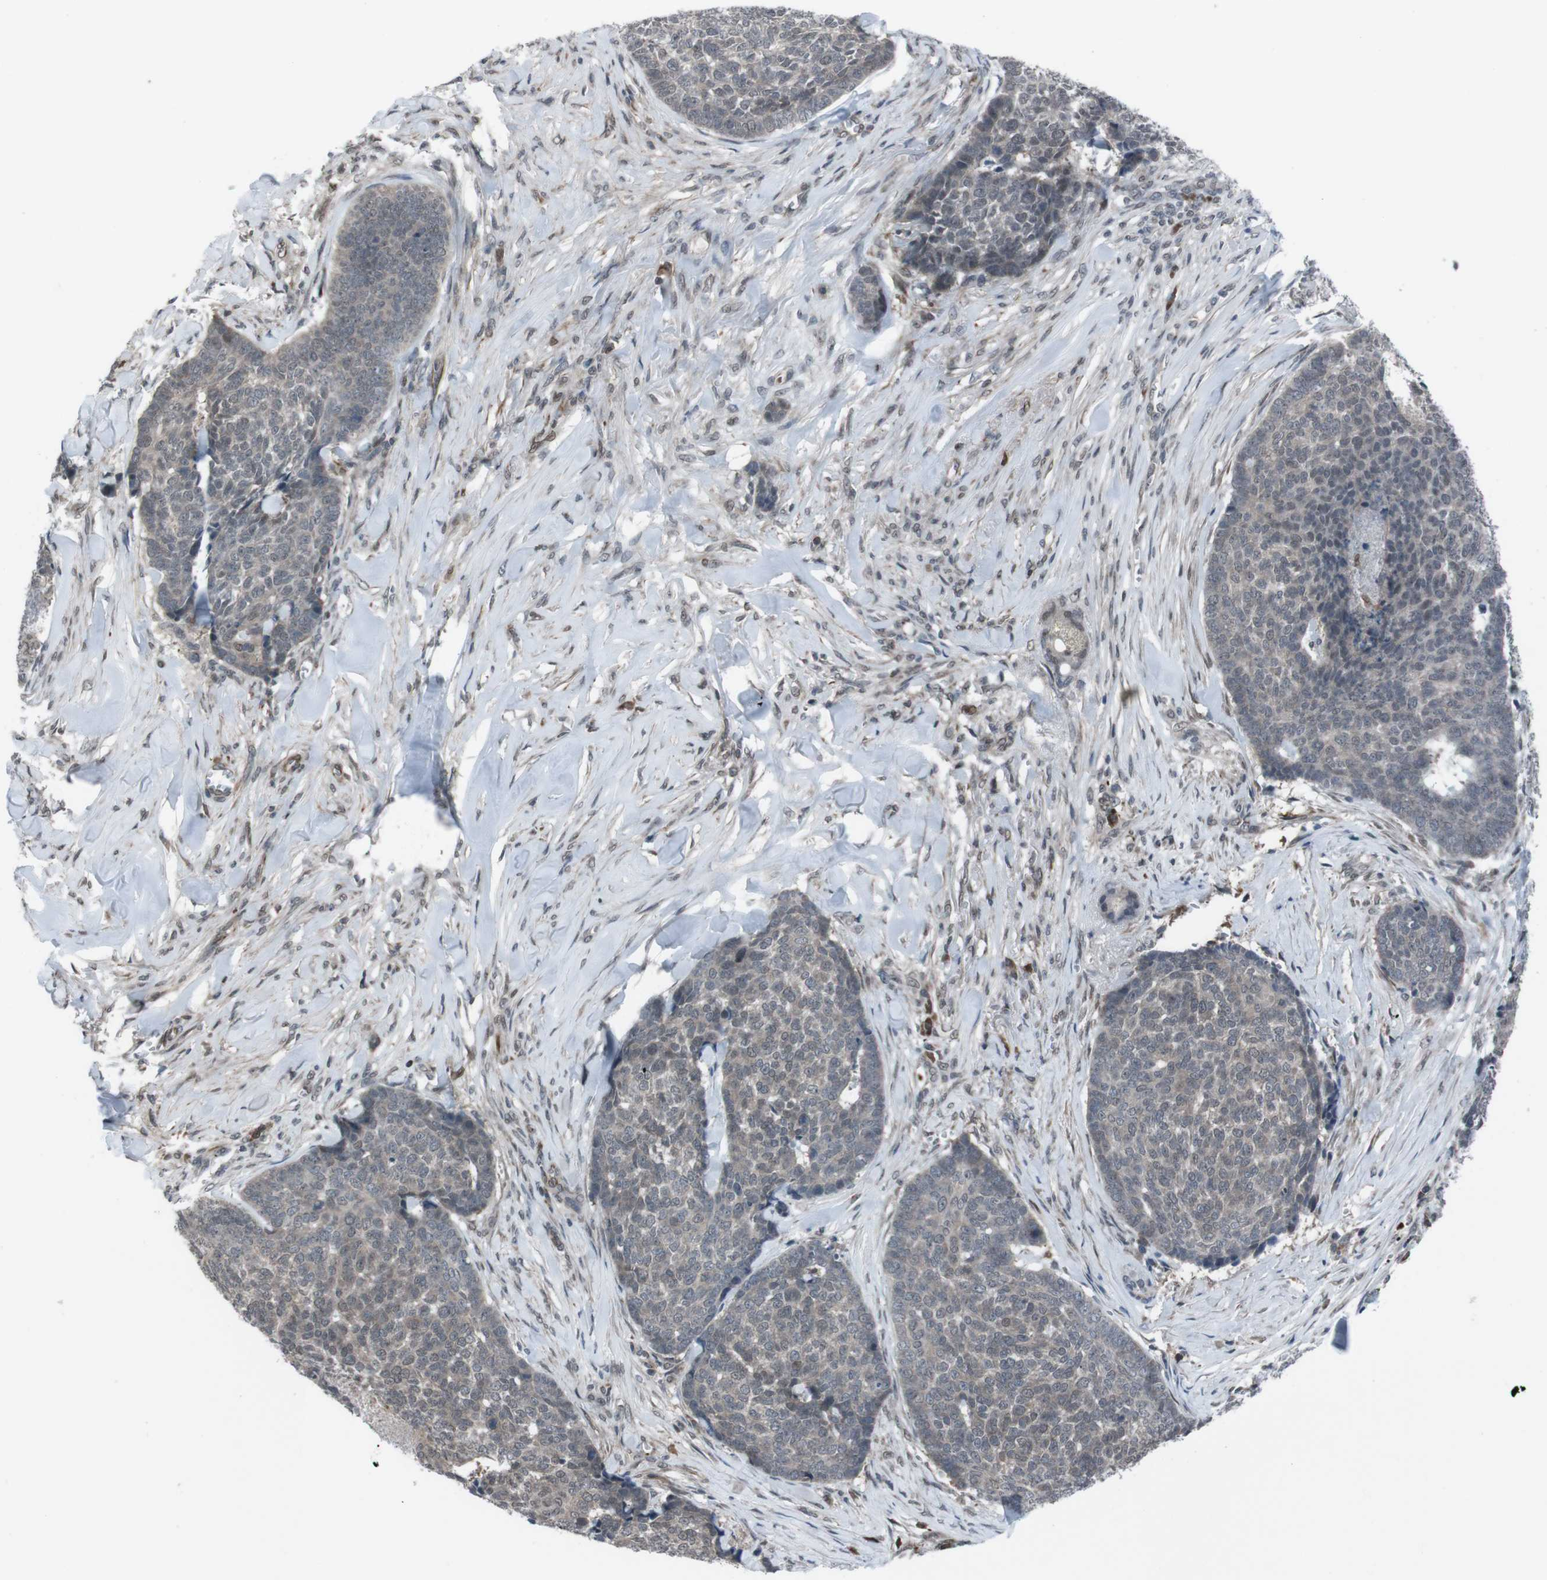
{"staining": {"intensity": "weak", "quantity": "25%-75%", "location": "cytoplasmic/membranous,nuclear"}, "tissue": "skin cancer", "cell_type": "Tumor cells", "image_type": "cancer", "snomed": [{"axis": "morphology", "description": "Basal cell carcinoma"}, {"axis": "topography", "description": "Skin"}], "caption": "The micrograph exhibits immunohistochemical staining of basal cell carcinoma (skin). There is weak cytoplasmic/membranous and nuclear staining is seen in about 25%-75% of tumor cells.", "gene": "SS18L1", "patient": {"sex": "male", "age": 84}}